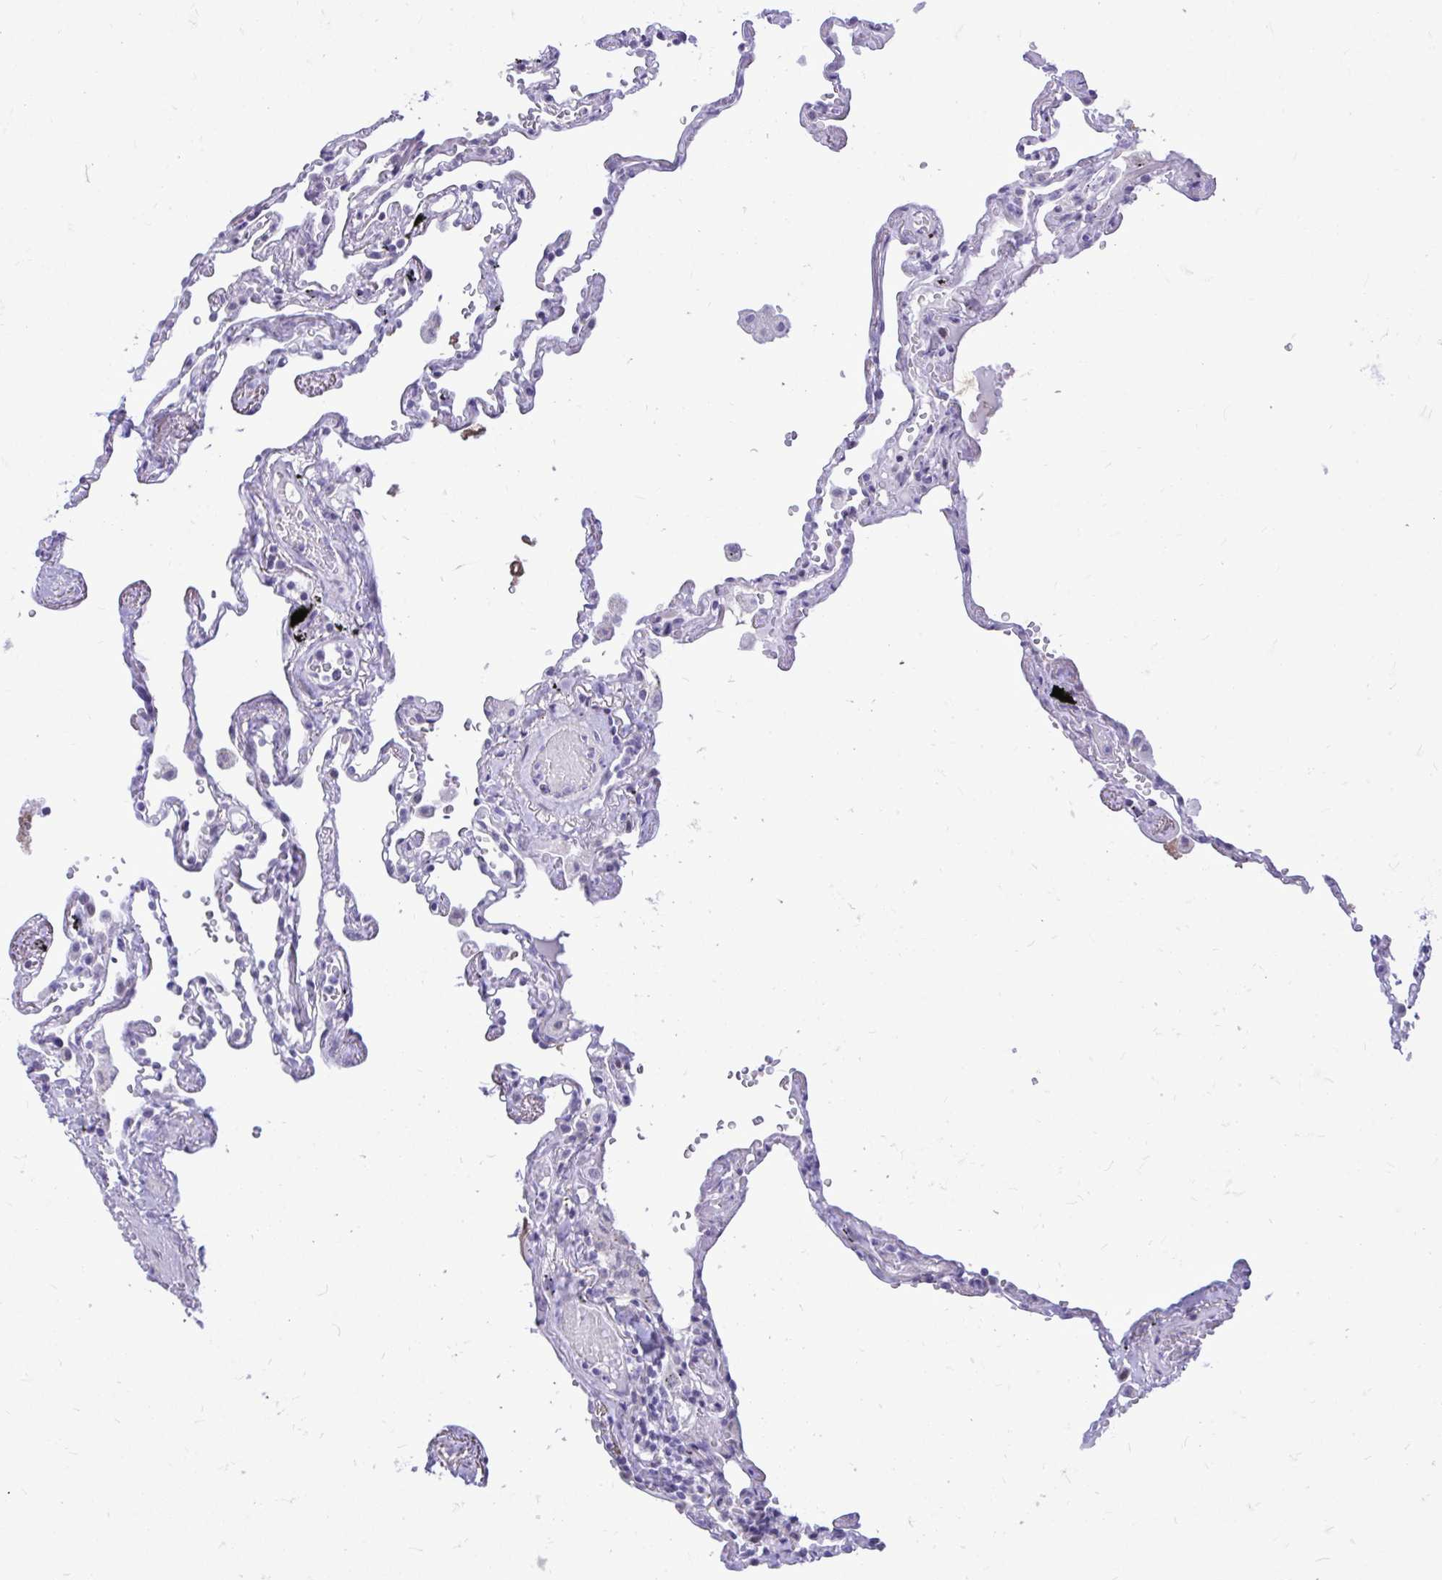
{"staining": {"intensity": "negative", "quantity": "none", "location": "none"}, "tissue": "lung", "cell_type": "Alveolar cells", "image_type": "normal", "snomed": [{"axis": "morphology", "description": "Normal tissue, NOS"}, {"axis": "topography", "description": "Lung"}], "caption": "High power microscopy micrograph of an immunohistochemistry (IHC) photomicrograph of unremarkable lung, revealing no significant expression in alveolar cells. (DAB (3,3'-diaminobenzidine) immunohistochemistry (IHC) with hematoxylin counter stain).", "gene": "GABRA1", "patient": {"sex": "female", "age": 67}}